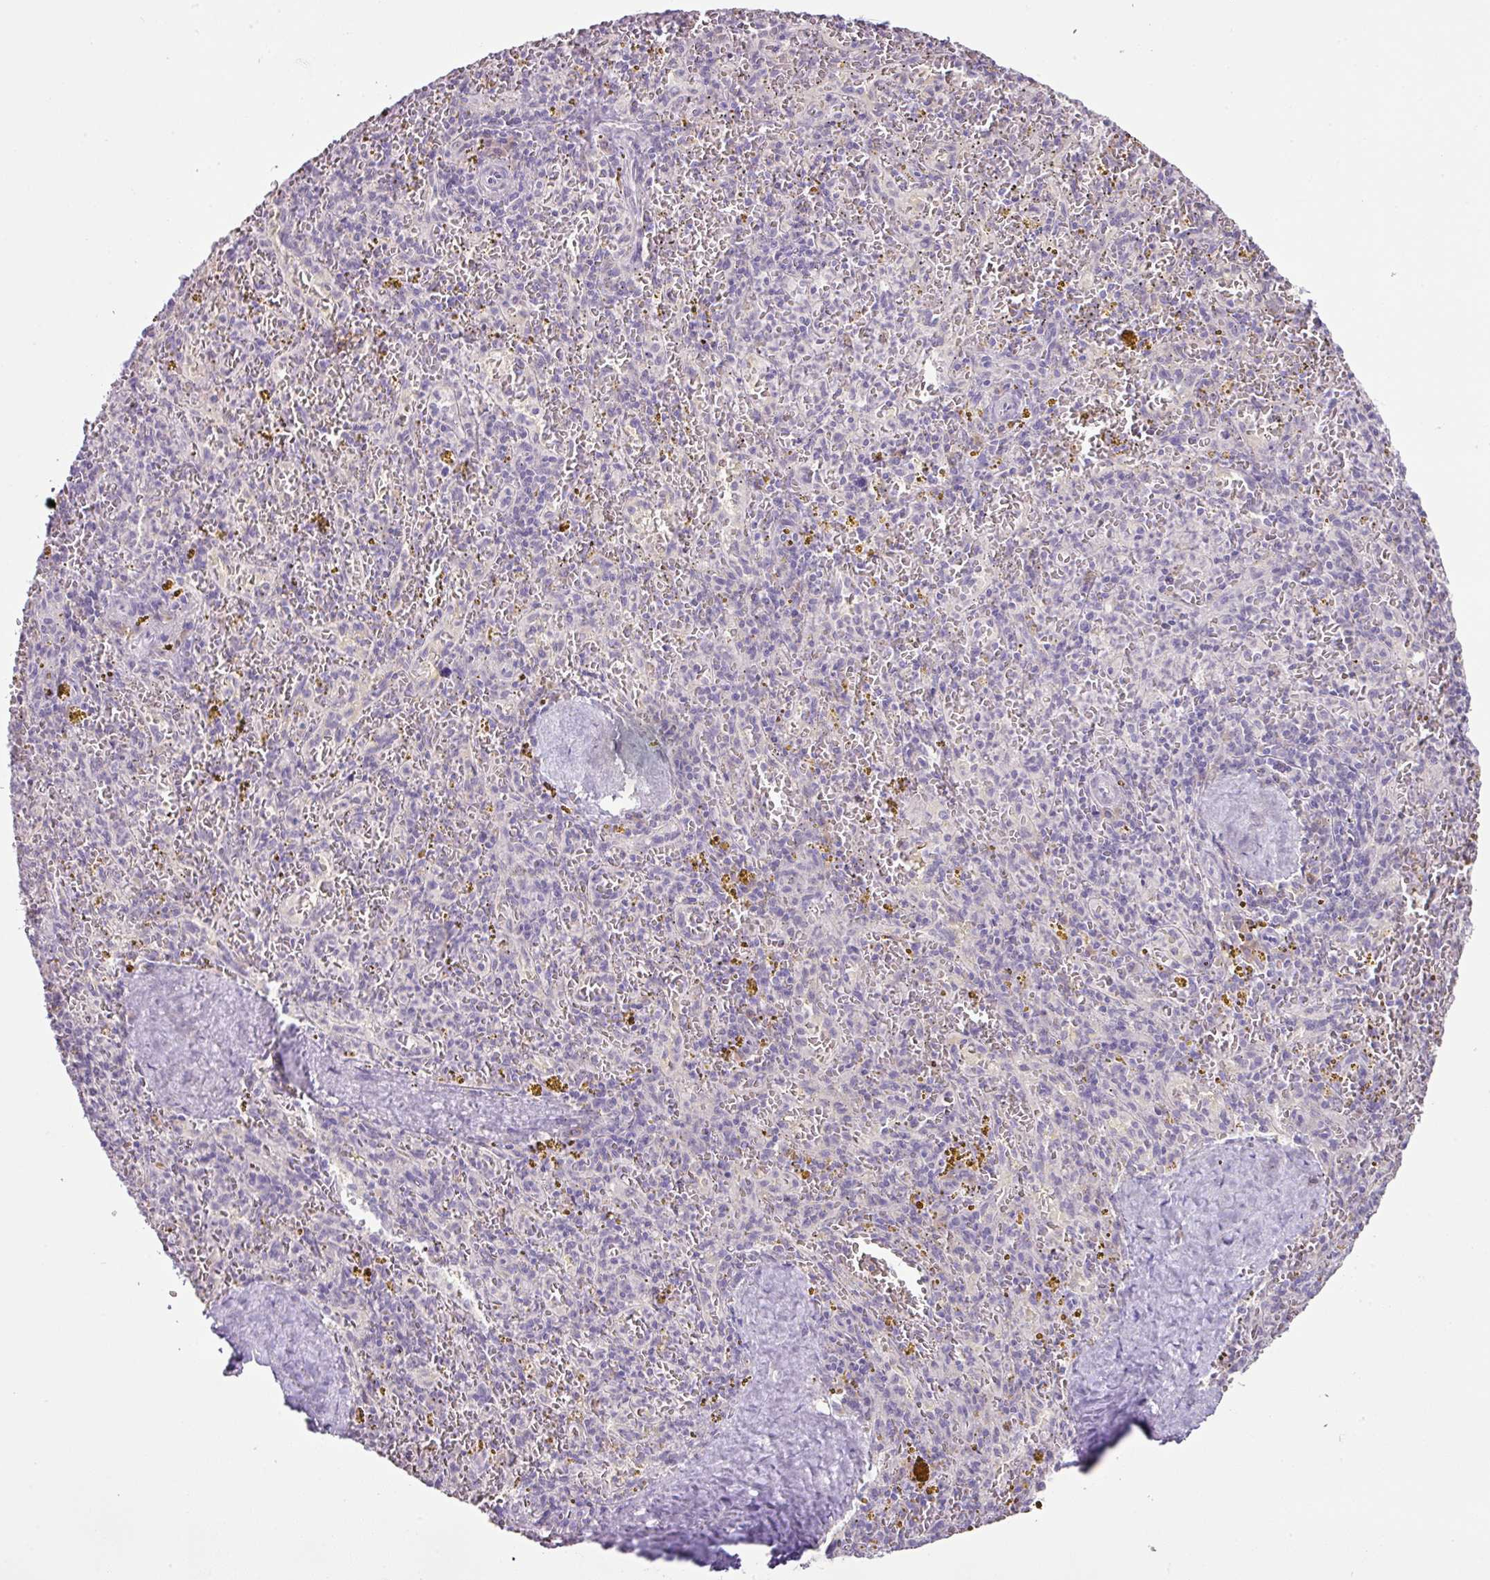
{"staining": {"intensity": "negative", "quantity": "none", "location": "none"}, "tissue": "spleen", "cell_type": "Cells in red pulp", "image_type": "normal", "snomed": [{"axis": "morphology", "description": "Normal tissue, NOS"}, {"axis": "topography", "description": "Spleen"}], "caption": "The photomicrograph exhibits no staining of cells in red pulp in normal spleen.", "gene": "PLEKHH3", "patient": {"sex": "male", "age": 57}}